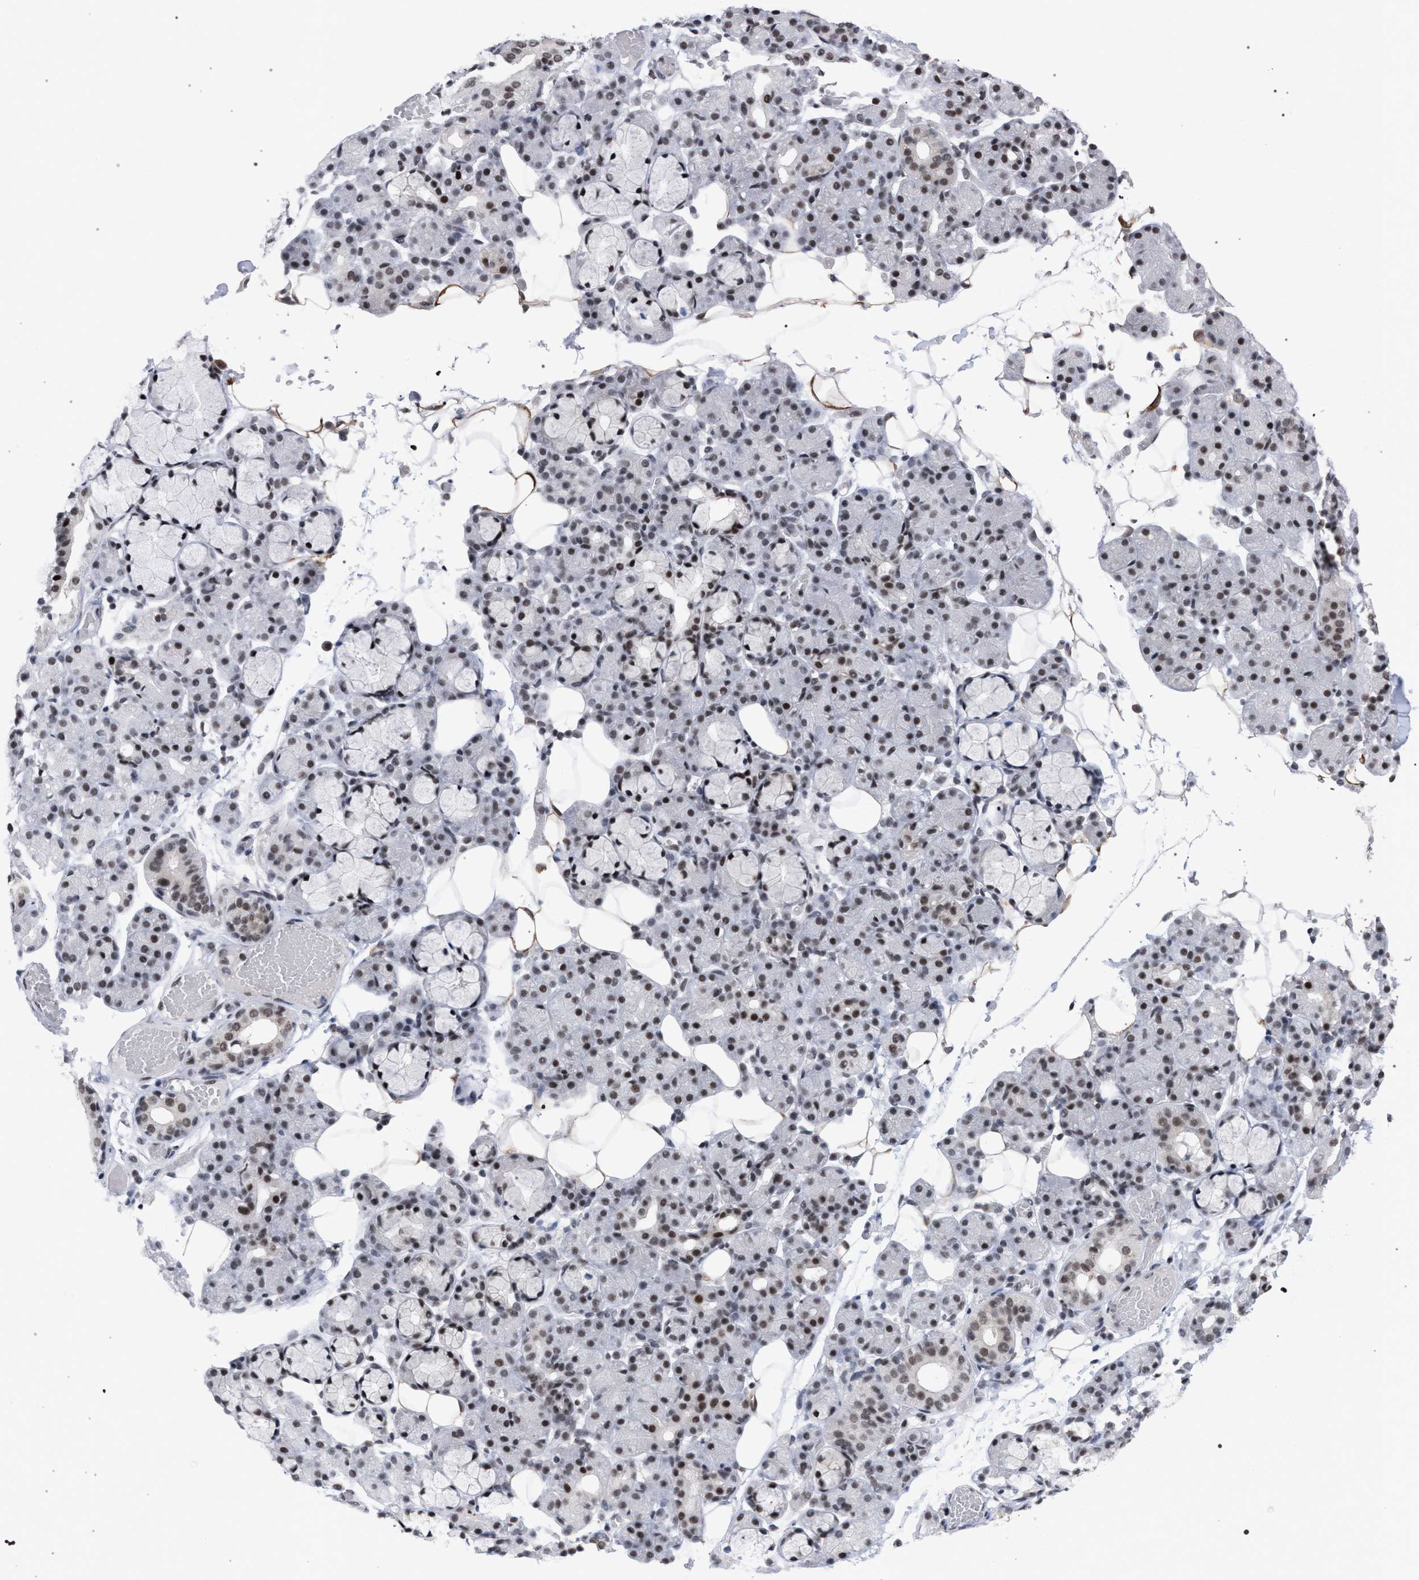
{"staining": {"intensity": "moderate", "quantity": ">75%", "location": "nuclear"}, "tissue": "salivary gland", "cell_type": "Glandular cells", "image_type": "normal", "snomed": [{"axis": "morphology", "description": "Normal tissue, NOS"}, {"axis": "topography", "description": "Salivary gland"}], "caption": "Protein staining of unremarkable salivary gland demonstrates moderate nuclear staining in approximately >75% of glandular cells.", "gene": "SCAF4", "patient": {"sex": "male", "age": 63}}